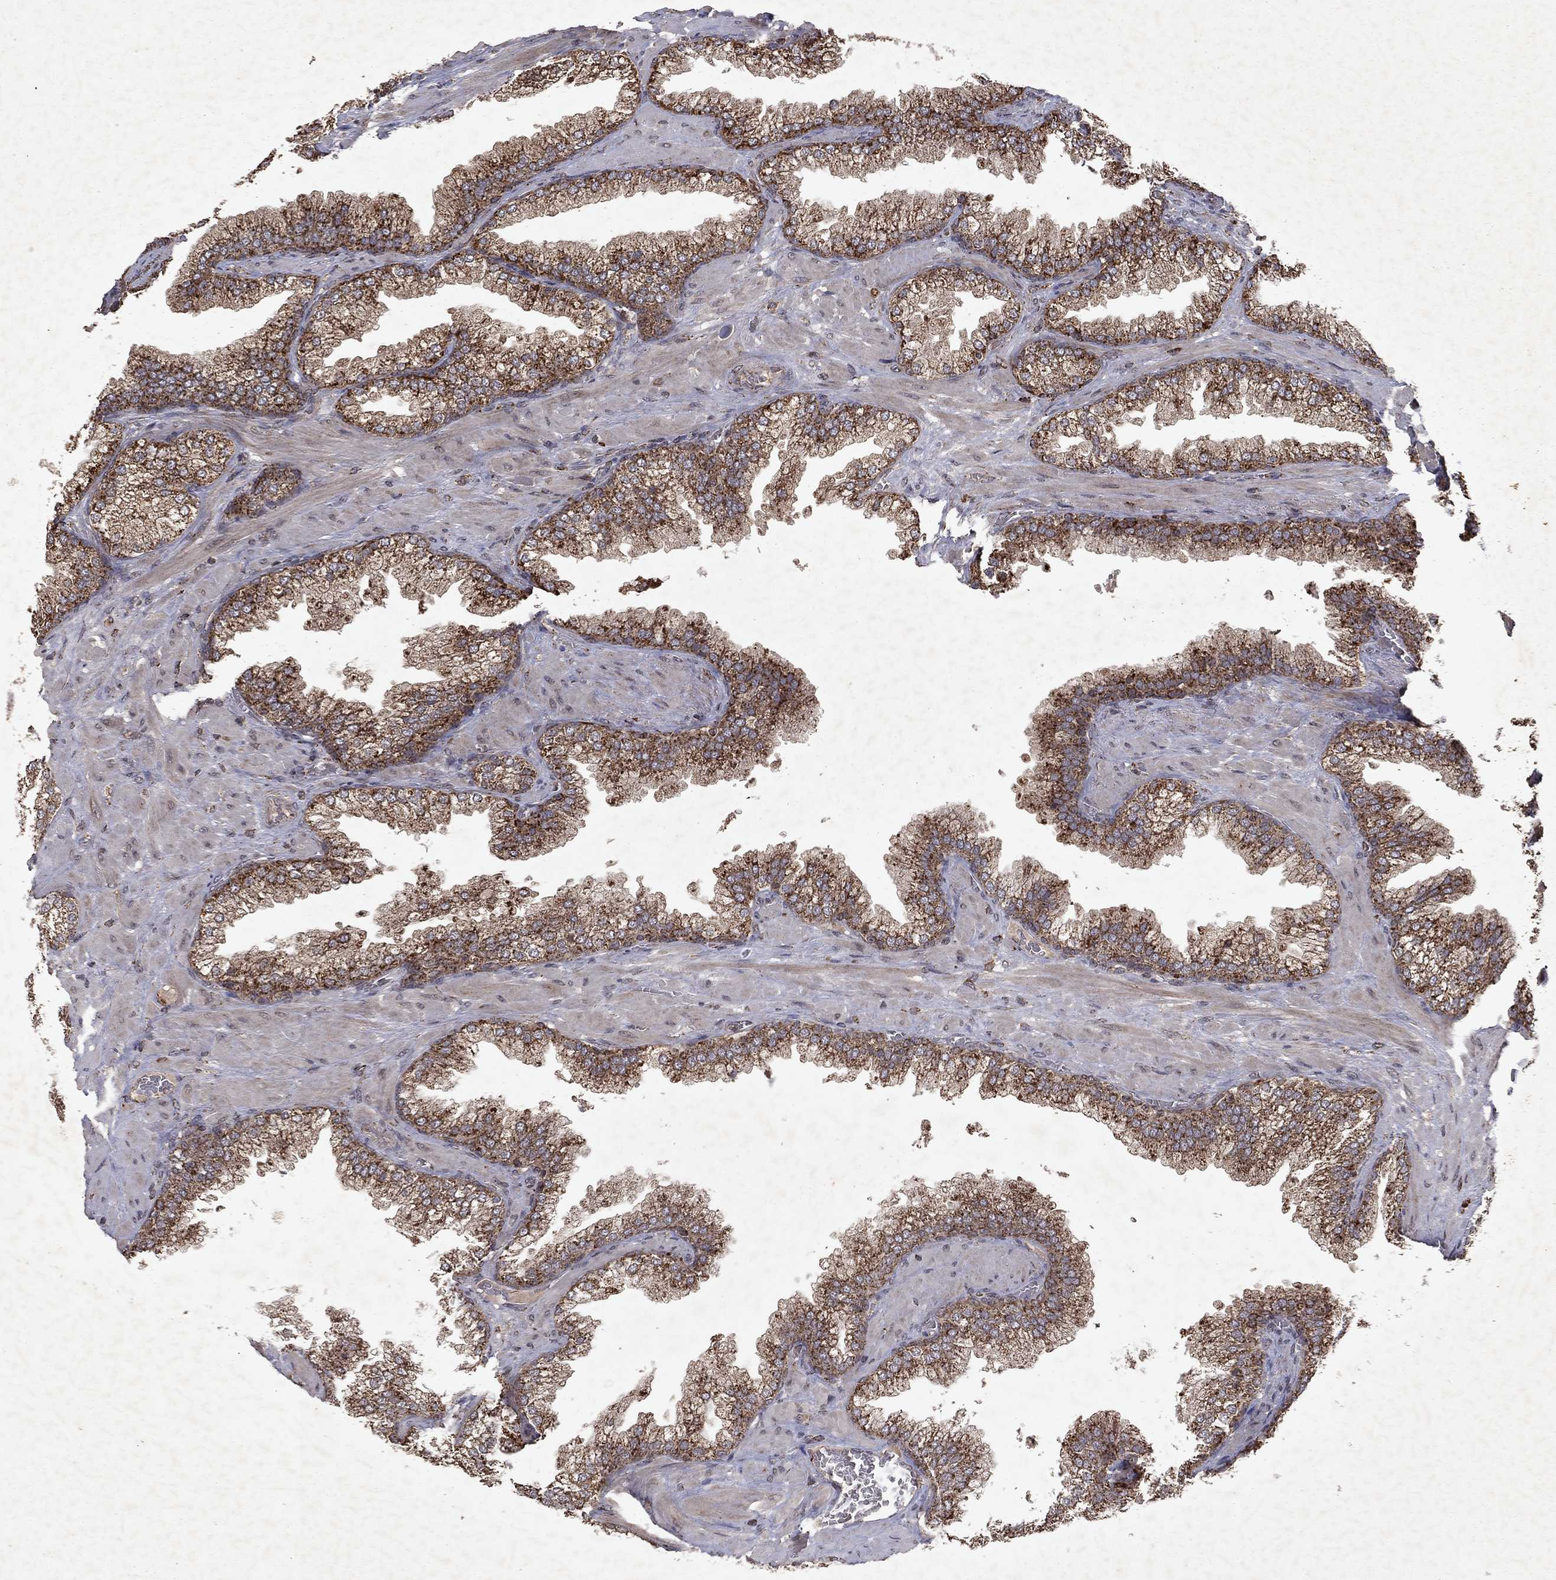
{"staining": {"intensity": "strong", "quantity": ">75%", "location": "cytoplasmic/membranous"}, "tissue": "prostate cancer", "cell_type": "Tumor cells", "image_type": "cancer", "snomed": [{"axis": "morphology", "description": "Adenocarcinoma, Low grade"}, {"axis": "topography", "description": "Prostate"}], "caption": "Immunohistochemical staining of prostate cancer (low-grade adenocarcinoma) demonstrates high levels of strong cytoplasmic/membranous expression in approximately >75% of tumor cells. (DAB (3,3'-diaminobenzidine) = brown stain, brightfield microscopy at high magnification).", "gene": "PYROXD2", "patient": {"sex": "male", "age": 57}}